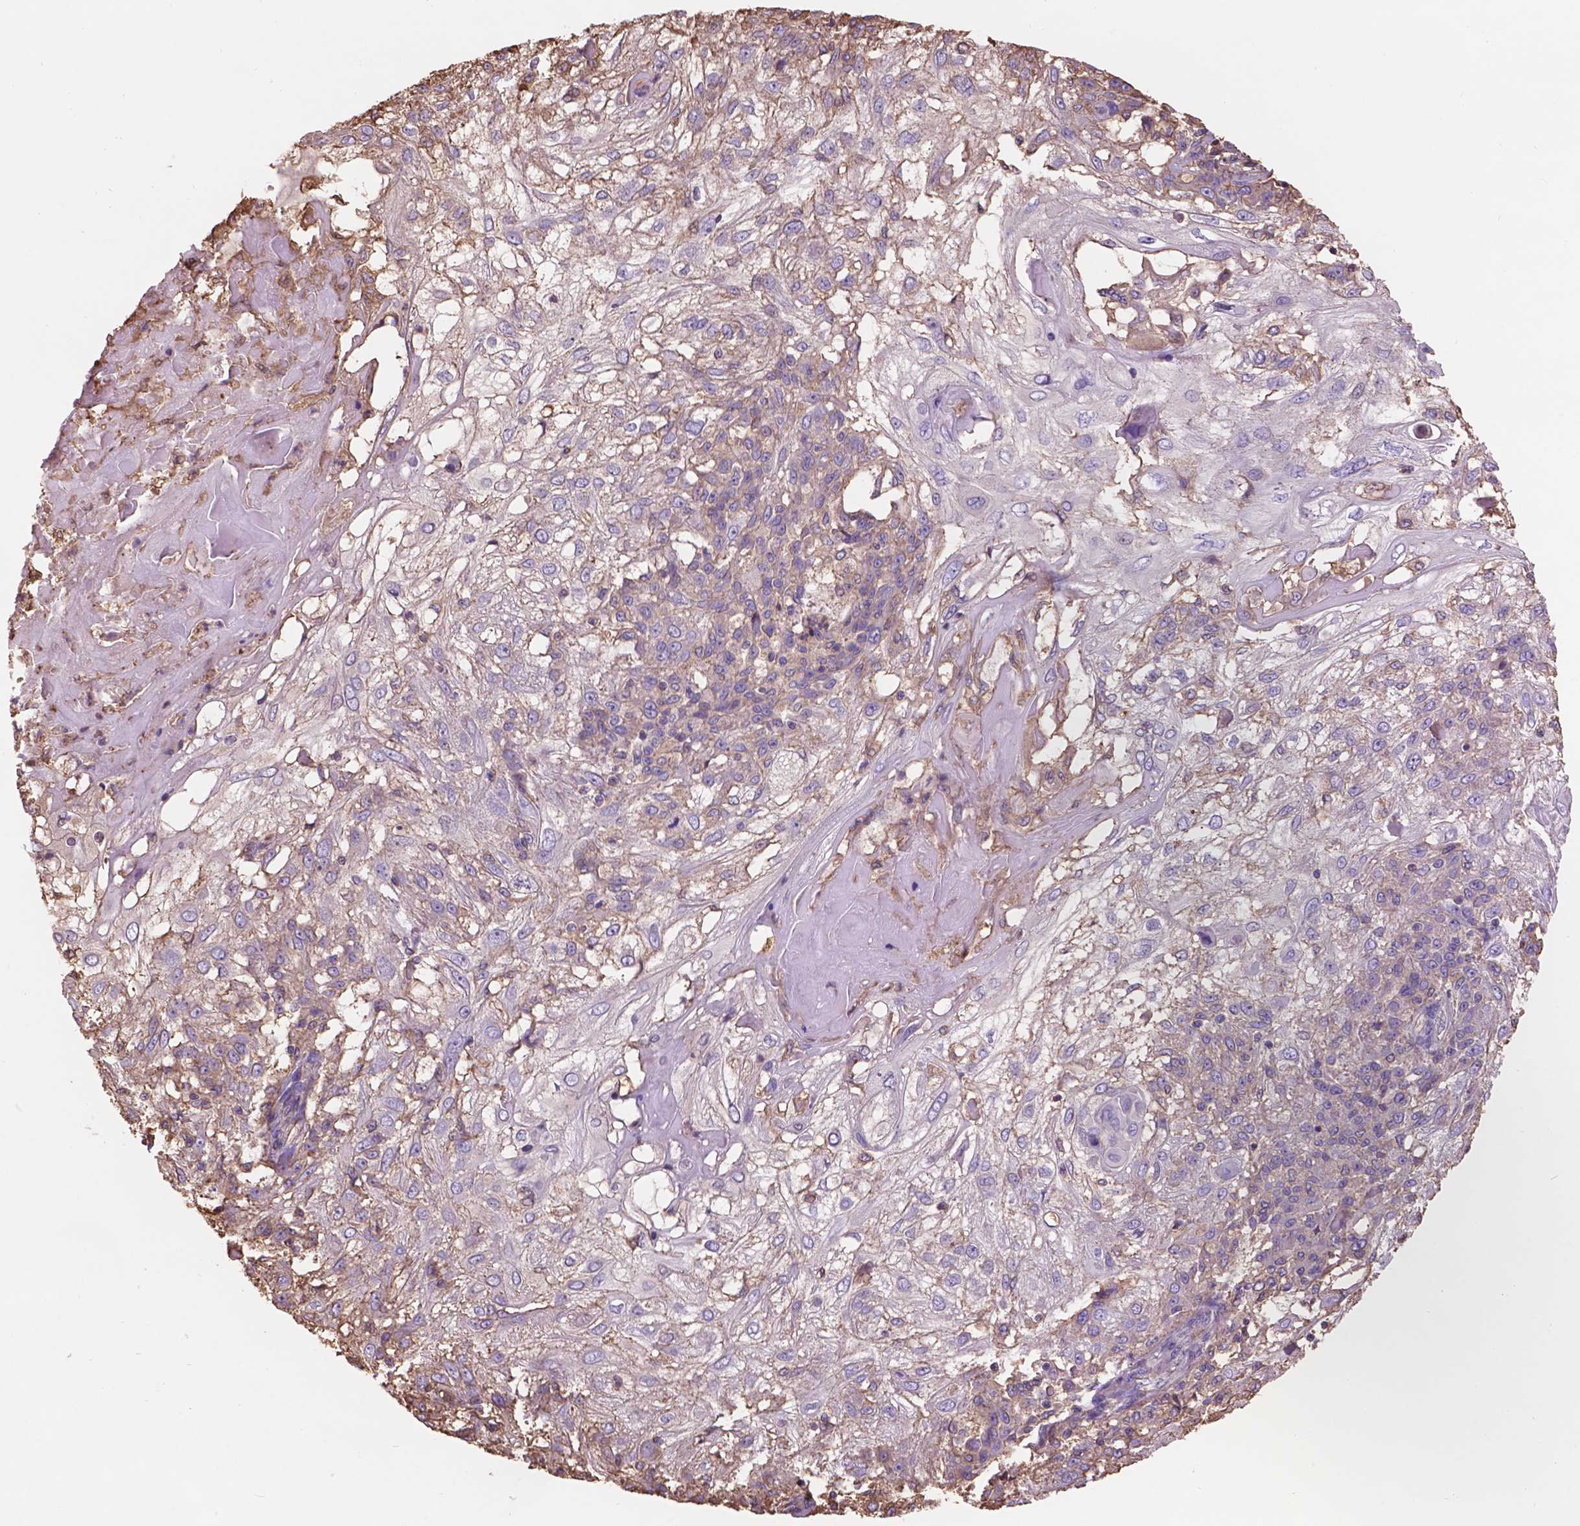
{"staining": {"intensity": "negative", "quantity": "none", "location": "none"}, "tissue": "skin cancer", "cell_type": "Tumor cells", "image_type": "cancer", "snomed": [{"axis": "morphology", "description": "Normal tissue, NOS"}, {"axis": "morphology", "description": "Squamous cell carcinoma, NOS"}, {"axis": "topography", "description": "Skin"}], "caption": "DAB immunohistochemical staining of skin cancer (squamous cell carcinoma) reveals no significant staining in tumor cells.", "gene": "NIPA2", "patient": {"sex": "female", "age": 83}}